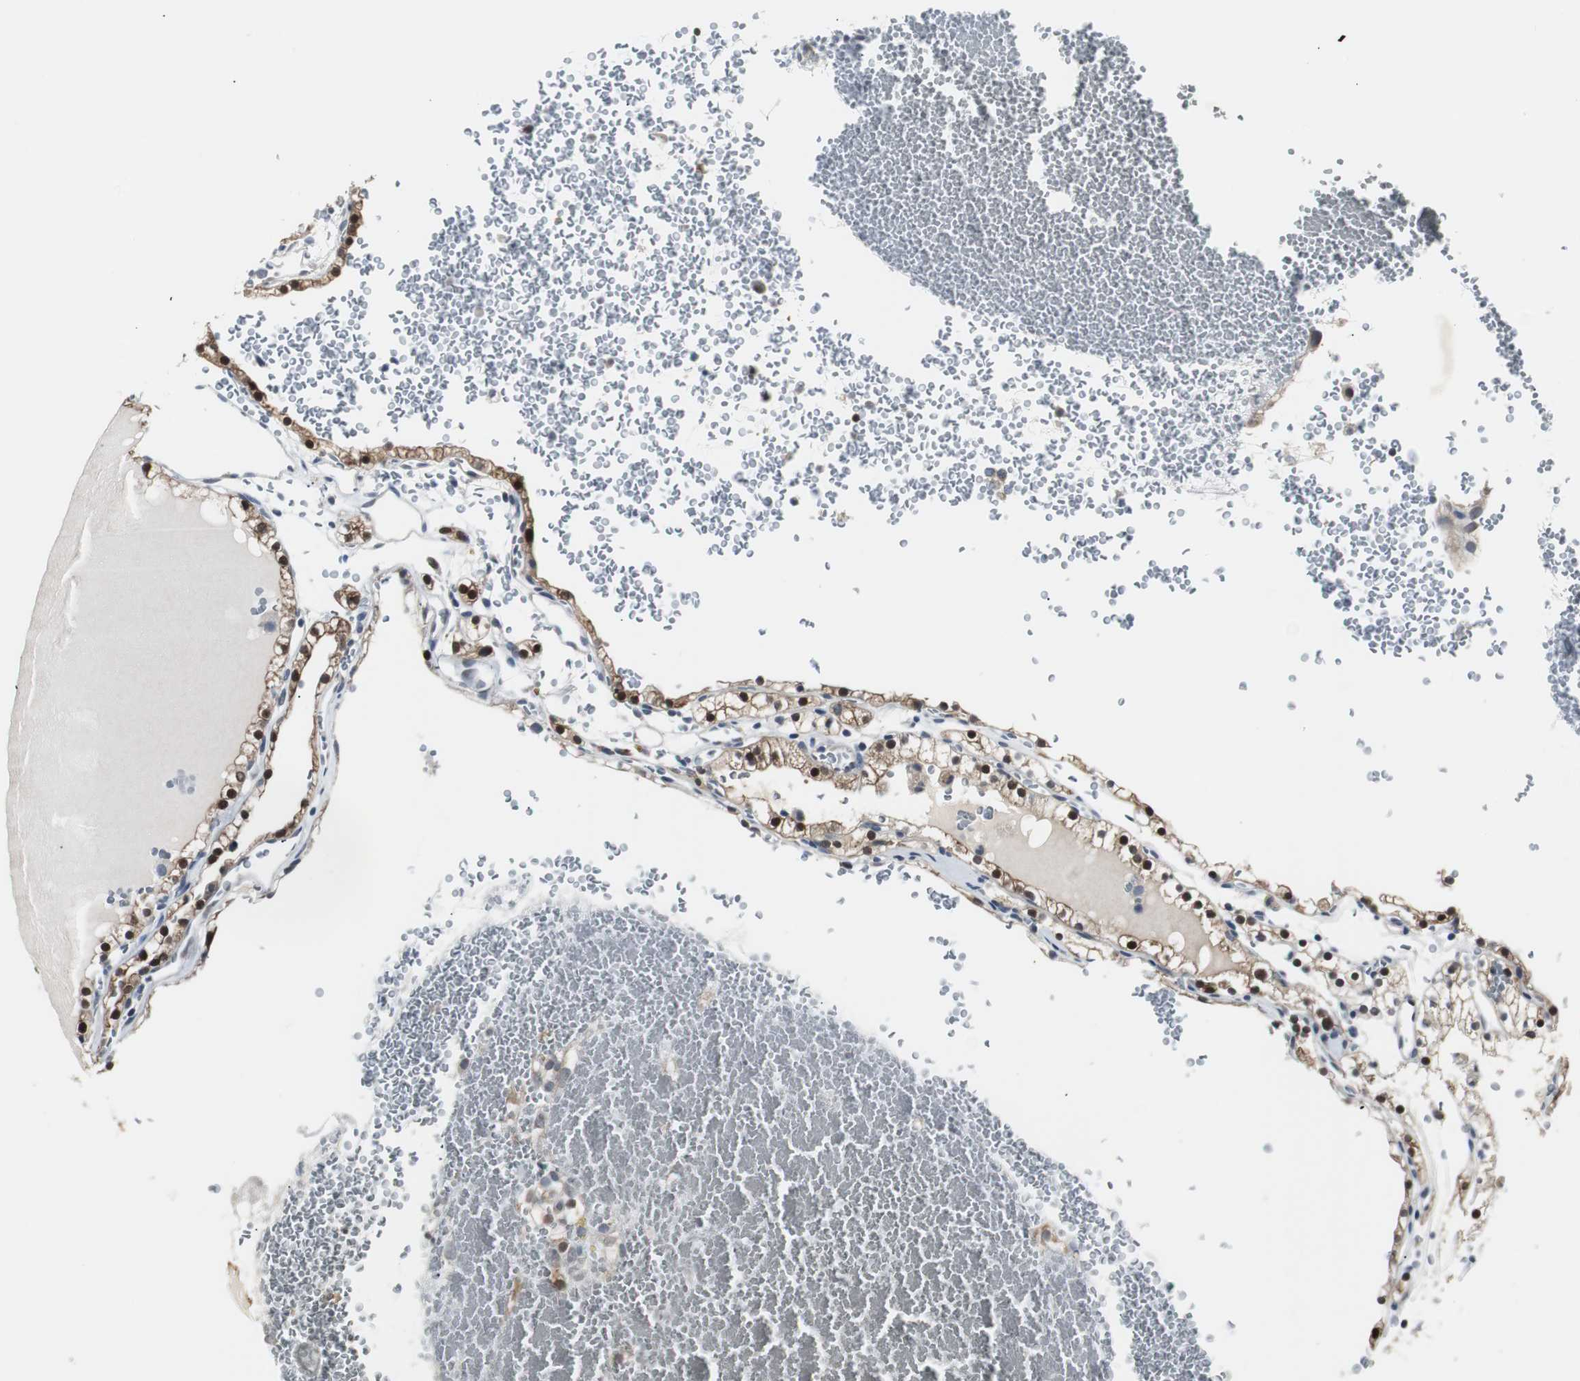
{"staining": {"intensity": "strong", "quantity": ">75%", "location": "nuclear"}, "tissue": "renal cancer", "cell_type": "Tumor cells", "image_type": "cancer", "snomed": [{"axis": "morphology", "description": "Adenocarcinoma, NOS"}, {"axis": "topography", "description": "Kidney"}], "caption": "A high-resolution micrograph shows immunohistochemistry (IHC) staining of renal adenocarcinoma, which displays strong nuclear staining in about >75% of tumor cells.", "gene": "SOX30", "patient": {"sex": "female", "age": 41}}